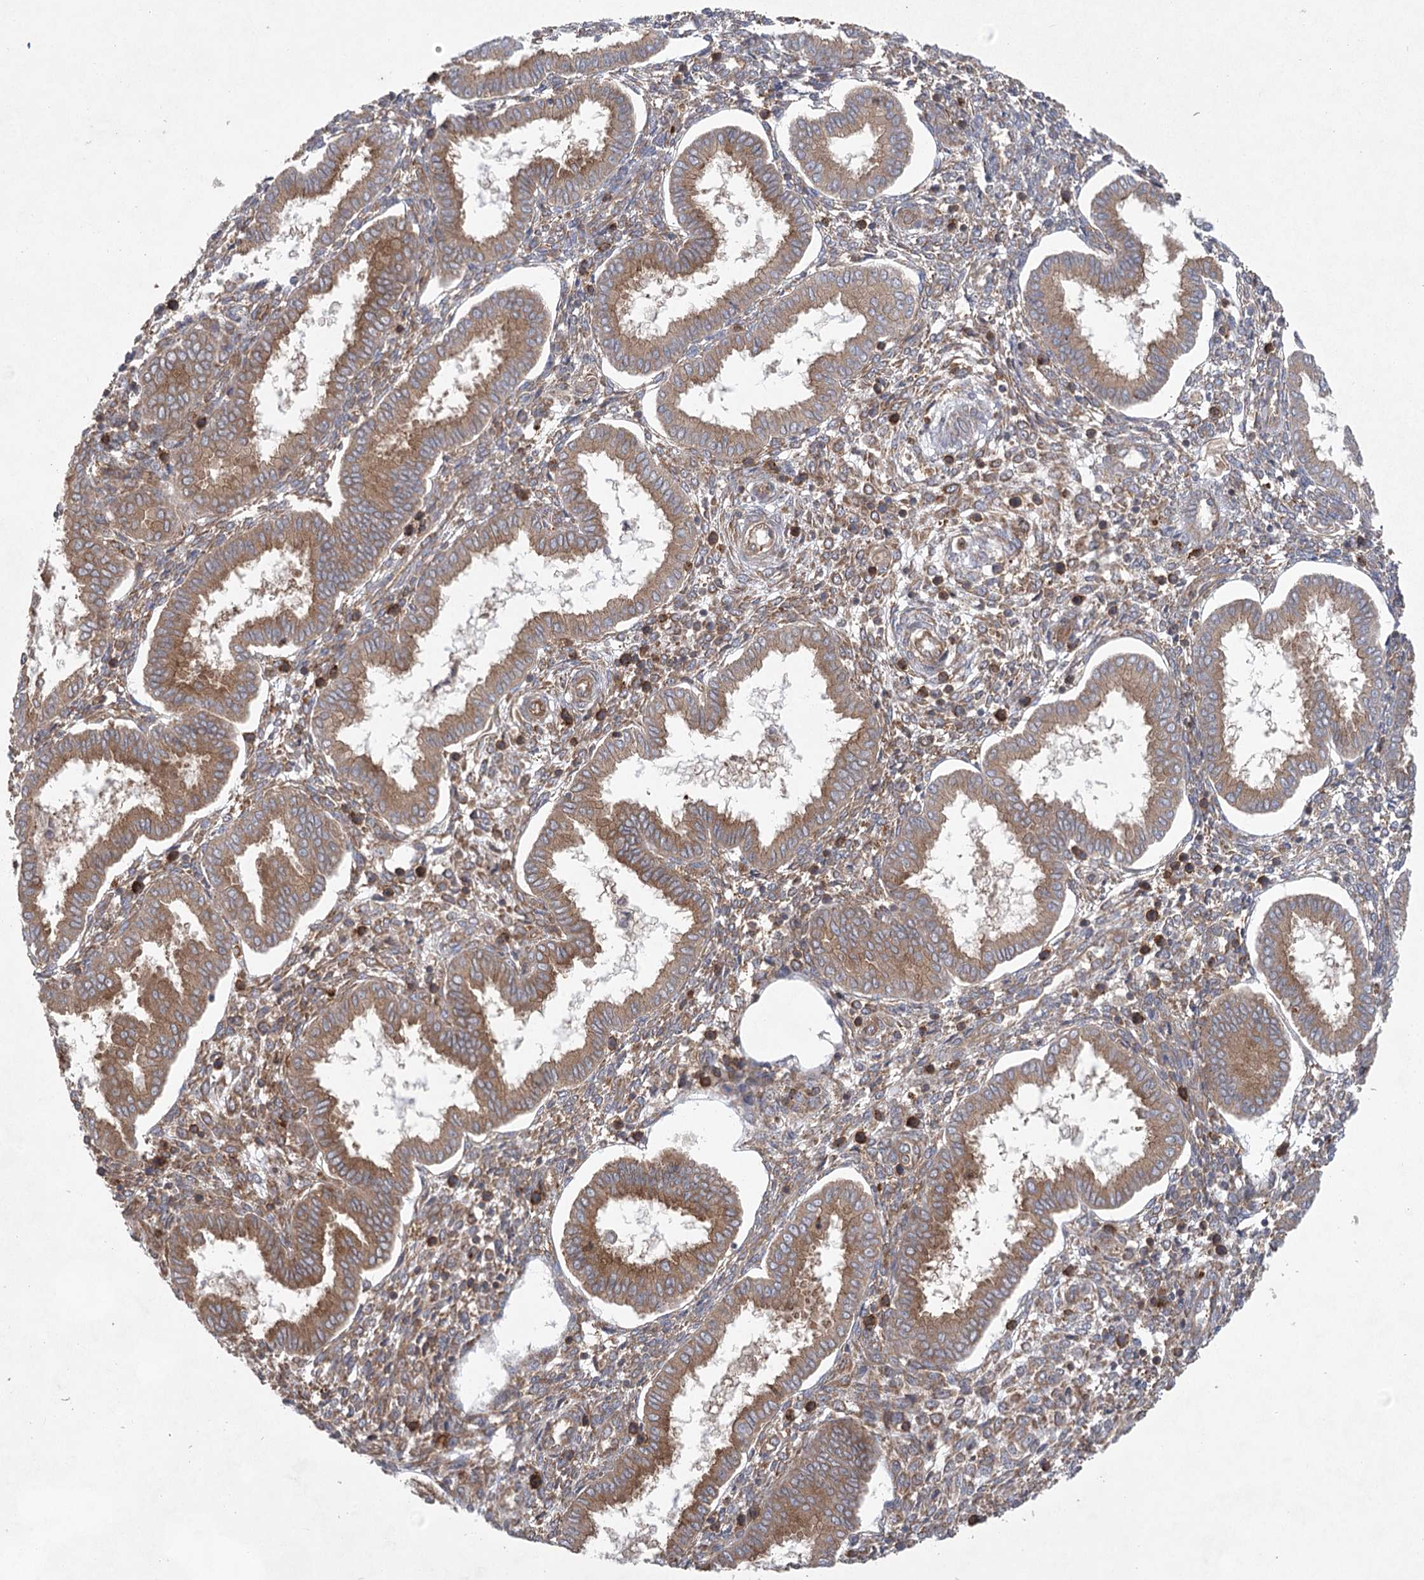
{"staining": {"intensity": "moderate", "quantity": "25%-75%", "location": "cytoplasmic/membranous"}, "tissue": "endometrium", "cell_type": "Cells in endometrial stroma", "image_type": "normal", "snomed": [{"axis": "morphology", "description": "Normal tissue, NOS"}, {"axis": "topography", "description": "Endometrium"}], "caption": "Immunohistochemical staining of unremarkable endometrium exhibits moderate cytoplasmic/membranous protein staining in about 25%-75% of cells in endometrial stroma. The protein of interest is stained brown, and the nuclei are stained in blue (DAB (3,3'-diaminobenzidine) IHC with brightfield microscopy, high magnification).", "gene": "EIF3A", "patient": {"sex": "female", "age": 24}}